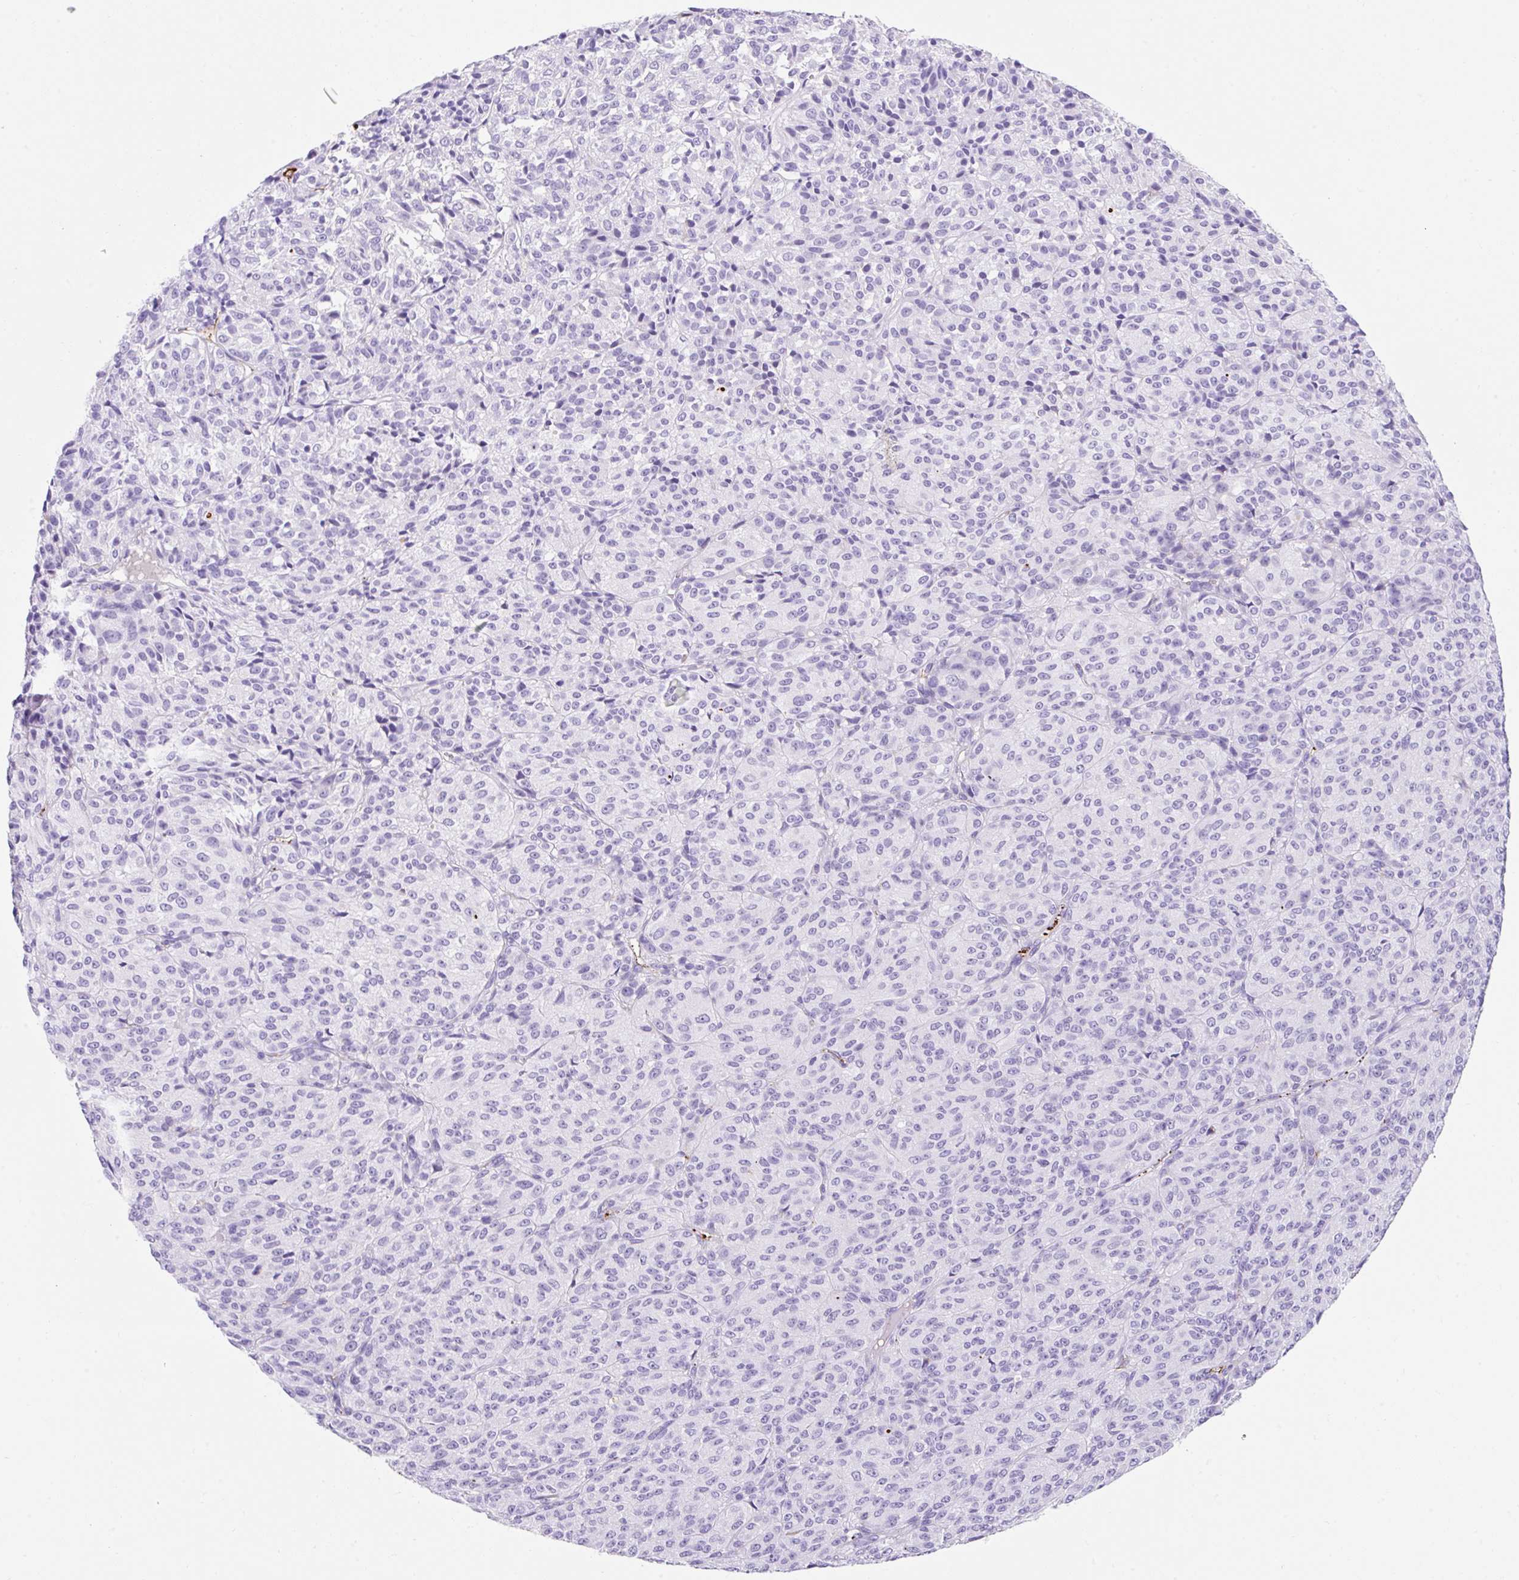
{"staining": {"intensity": "negative", "quantity": "none", "location": "none"}, "tissue": "melanoma", "cell_type": "Tumor cells", "image_type": "cancer", "snomed": [{"axis": "morphology", "description": "Malignant melanoma, Metastatic site"}, {"axis": "topography", "description": "Brain"}], "caption": "This is an IHC micrograph of malignant melanoma (metastatic site). There is no positivity in tumor cells.", "gene": "APOC4-APOC2", "patient": {"sex": "female", "age": 56}}